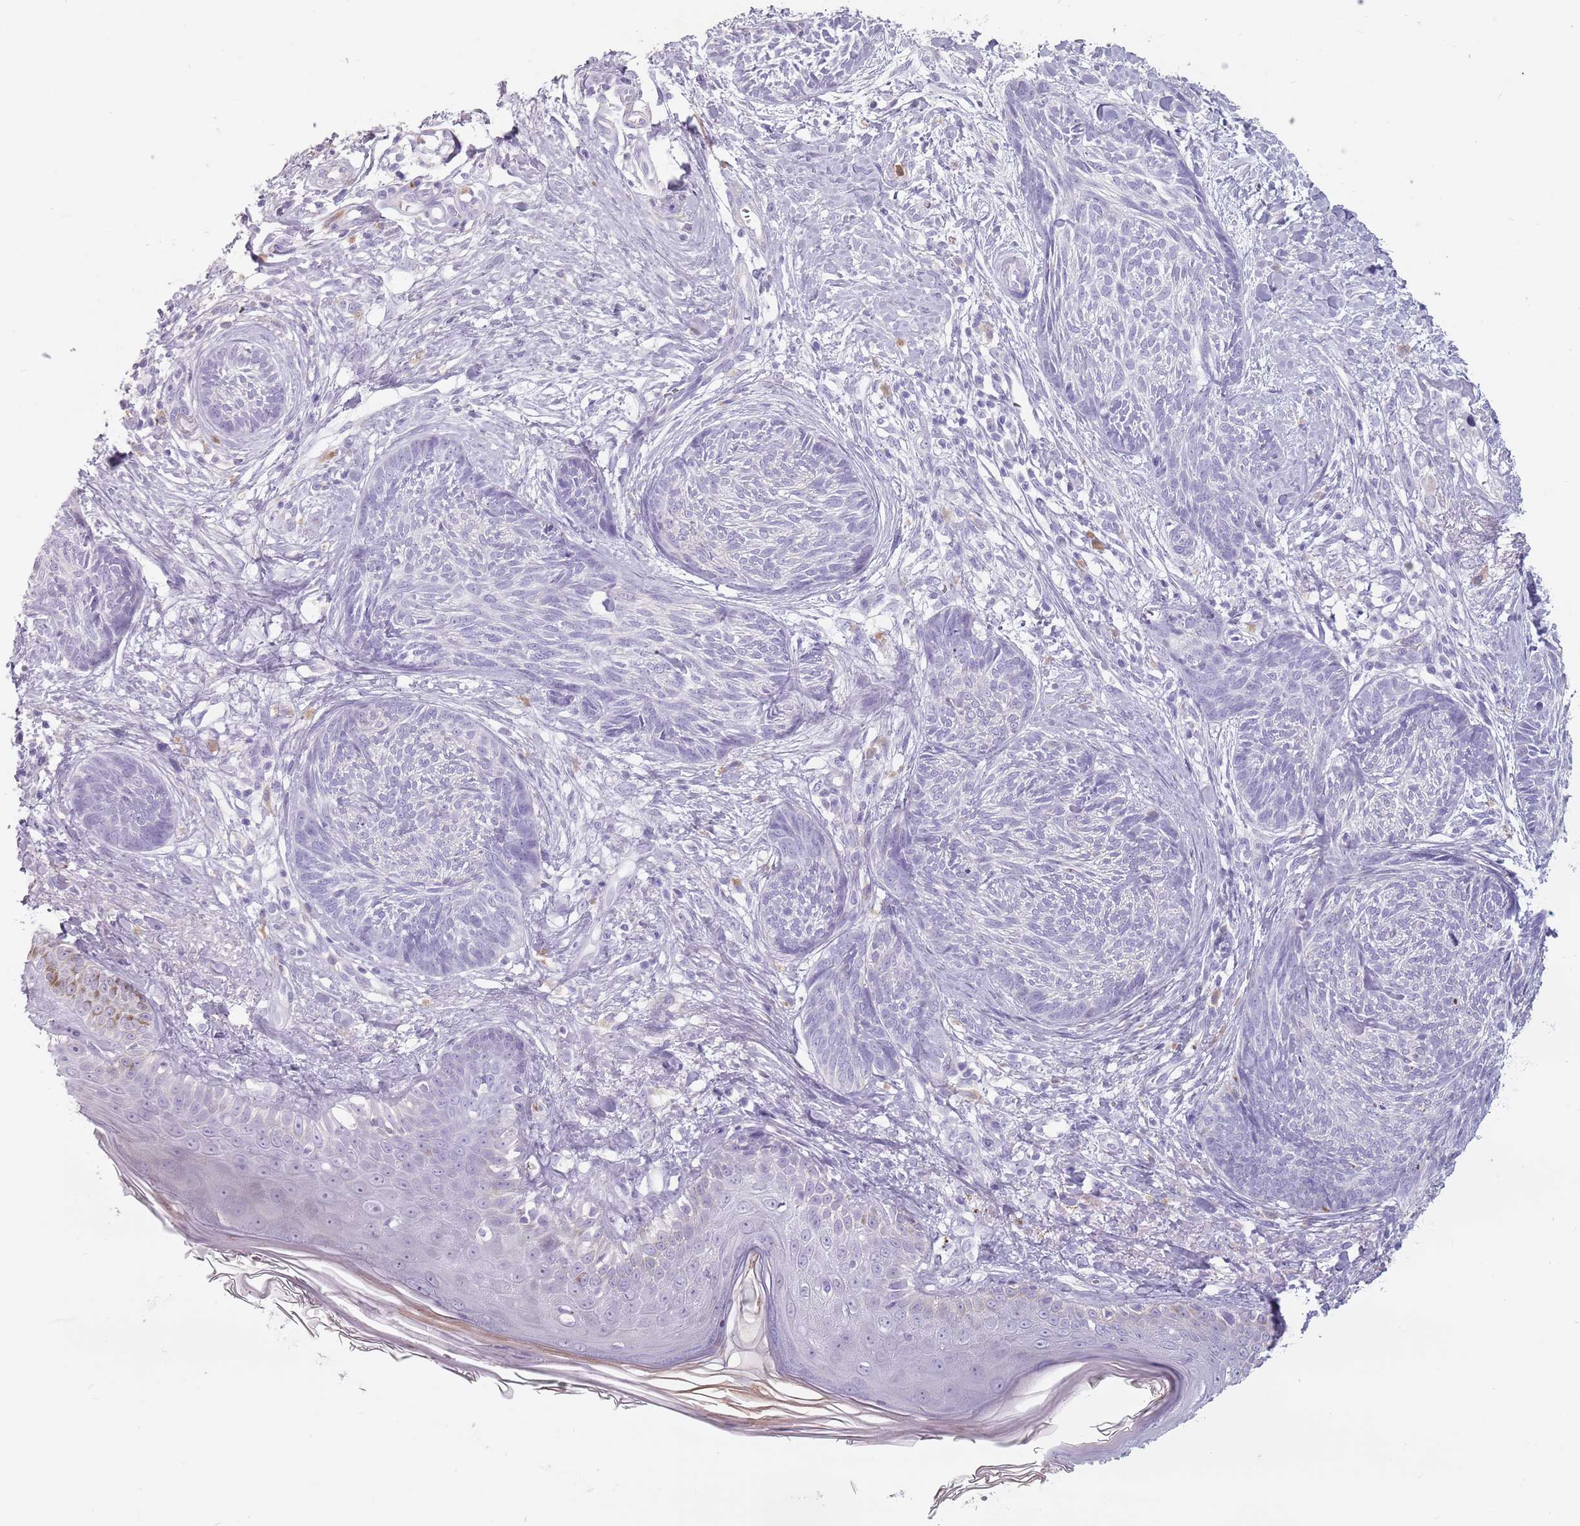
{"staining": {"intensity": "negative", "quantity": "none", "location": "none"}, "tissue": "skin cancer", "cell_type": "Tumor cells", "image_type": "cancer", "snomed": [{"axis": "morphology", "description": "Basal cell carcinoma"}, {"axis": "topography", "description": "Skin"}], "caption": "High magnification brightfield microscopy of basal cell carcinoma (skin) stained with DAB (brown) and counterstained with hematoxylin (blue): tumor cells show no significant expression.", "gene": "ZNF584", "patient": {"sex": "male", "age": 73}}